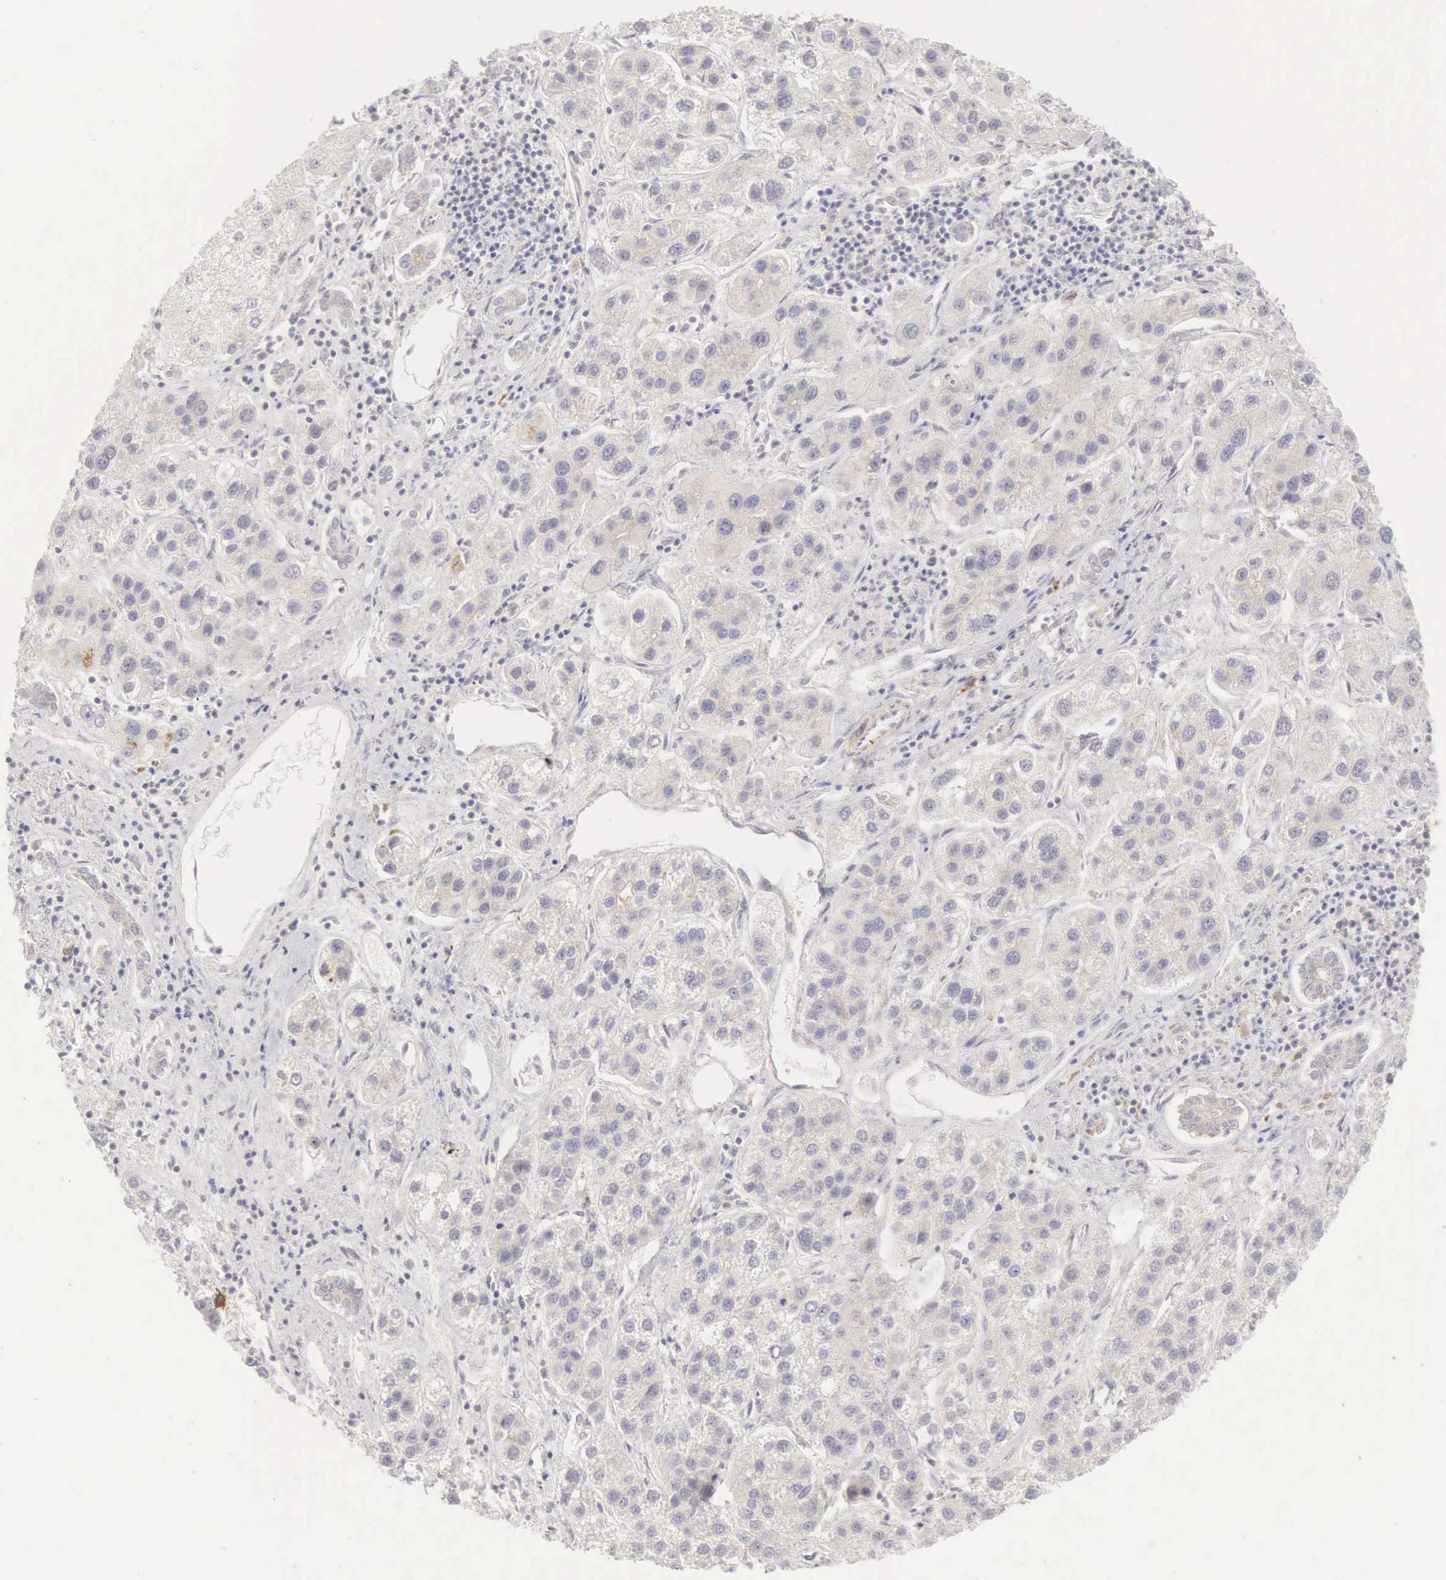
{"staining": {"intensity": "negative", "quantity": "none", "location": "none"}, "tissue": "liver cancer", "cell_type": "Tumor cells", "image_type": "cancer", "snomed": [{"axis": "morphology", "description": "Carcinoma, Hepatocellular, NOS"}, {"axis": "topography", "description": "Liver"}], "caption": "Immunohistochemistry (IHC) photomicrograph of neoplastic tissue: liver hepatocellular carcinoma stained with DAB reveals no significant protein expression in tumor cells.", "gene": "CD1A", "patient": {"sex": "female", "age": 85}}